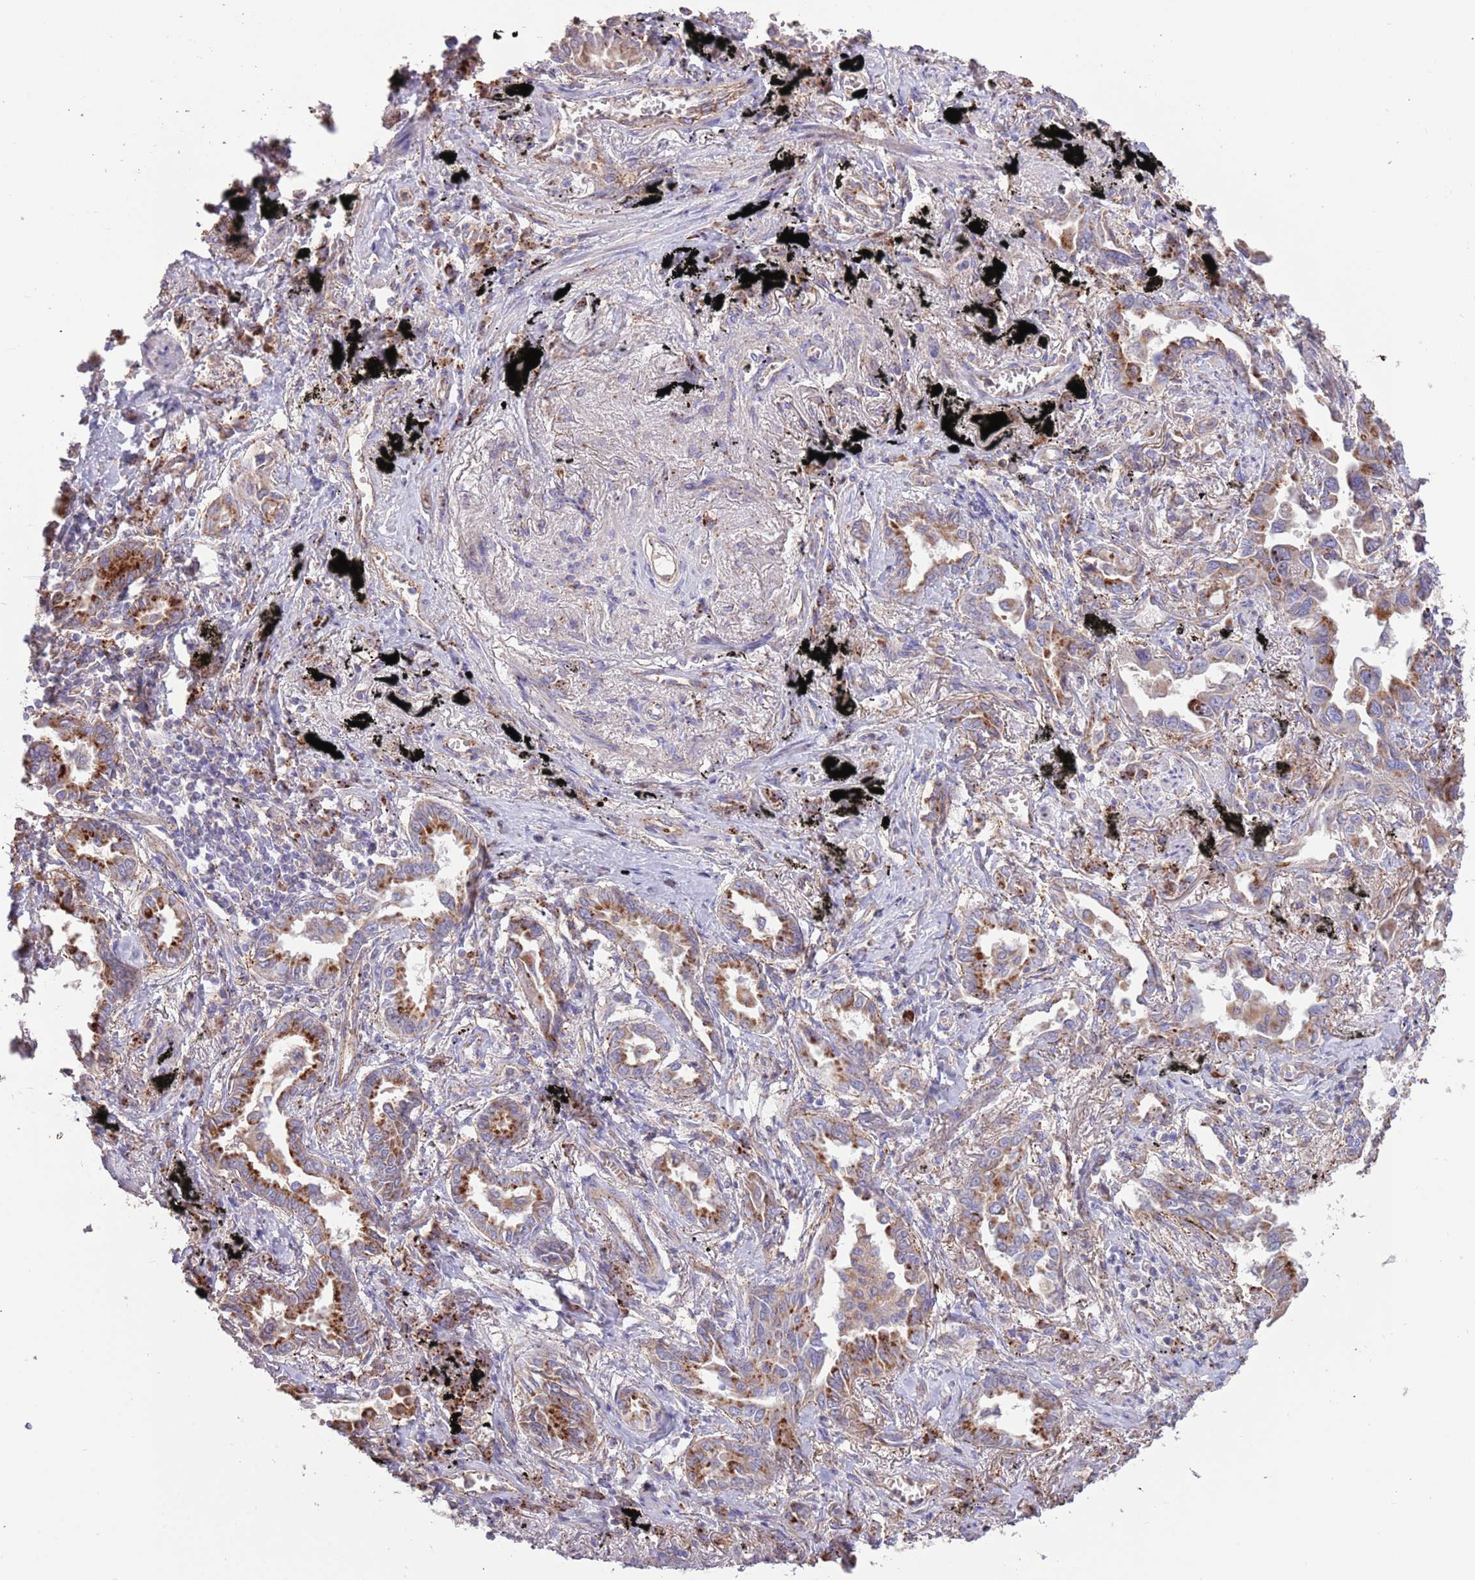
{"staining": {"intensity": "moderate", "quantity": "25%-75%", "location": "cytoplasmic/membranous"}, "tissue": "lung cancer", "cell_type": "Tumor cells", "image_type": "cancer", "snomed": [{"axis": "morphology", "description": "Adenocarcinoma, NOS"}, {"axis": "topography", "description": "Lung"}], "caption": "Immunohistochemistry (IHC) (DAB (3,3'-diaminobenzidine)) staining of human adenocarcinoma (lung) exhibits moderate cytoplasmic/membranous protein positivity in about 25%-75% of tumor cells.", "gene": "DOCK6", "patient": {"sex": "male", "age": 67}}